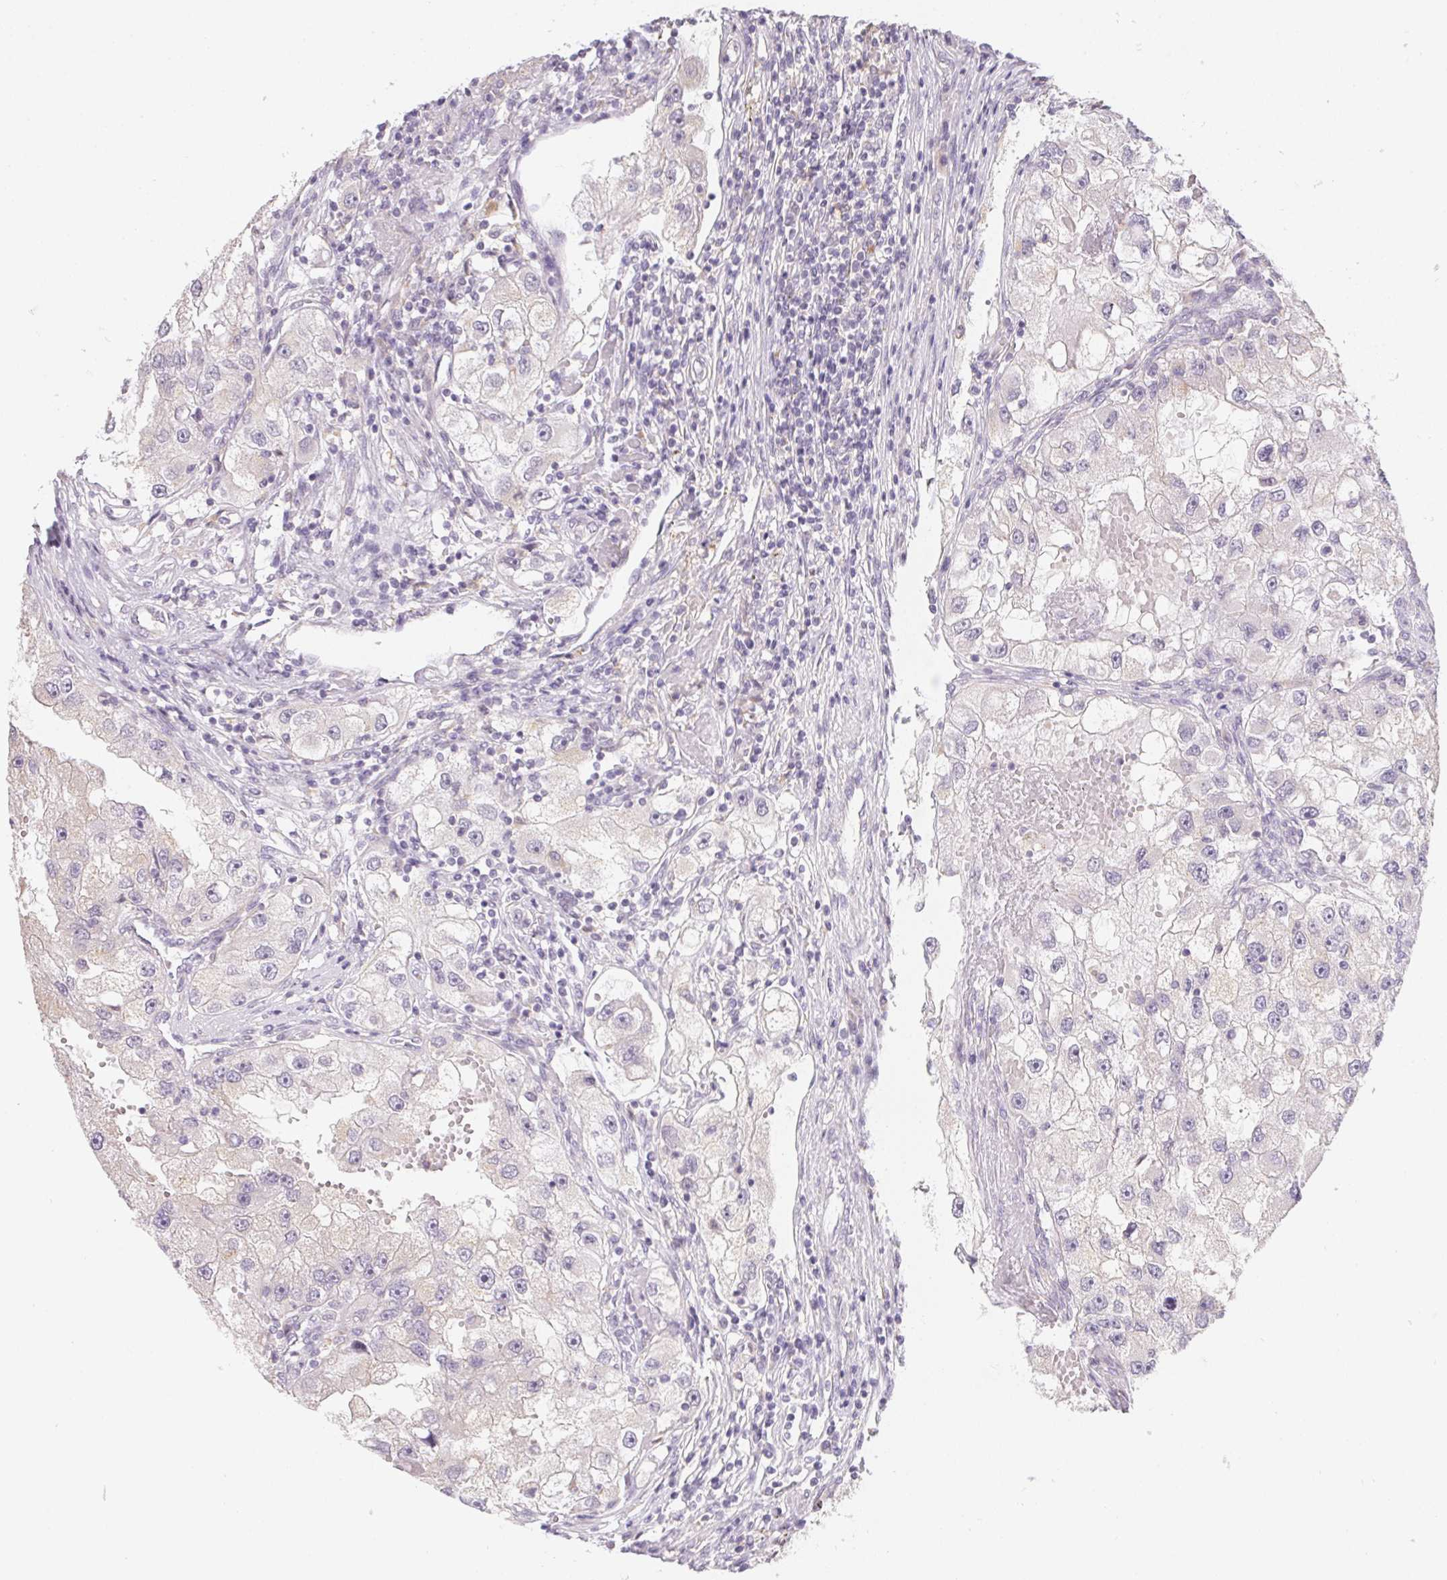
{"staining": {"intensity": "negative", "quantity": "none", "location": "none"}, "tissue": "renal cancer", "cell_type": "Tumor cells", "image_type": "cancer", "snomed": [{"axis": "morphology", "description": "Adenocarcinoma, NOS"}, {"axis": "topography", "description": "Kidney"}], "caption": "This is a image of IHC staining of renal cancer (adenocarcinoma), which shows no staining in tumor cells.", "gene": "SLC6A18", "patient": {"sex": "male", "age": 63}}